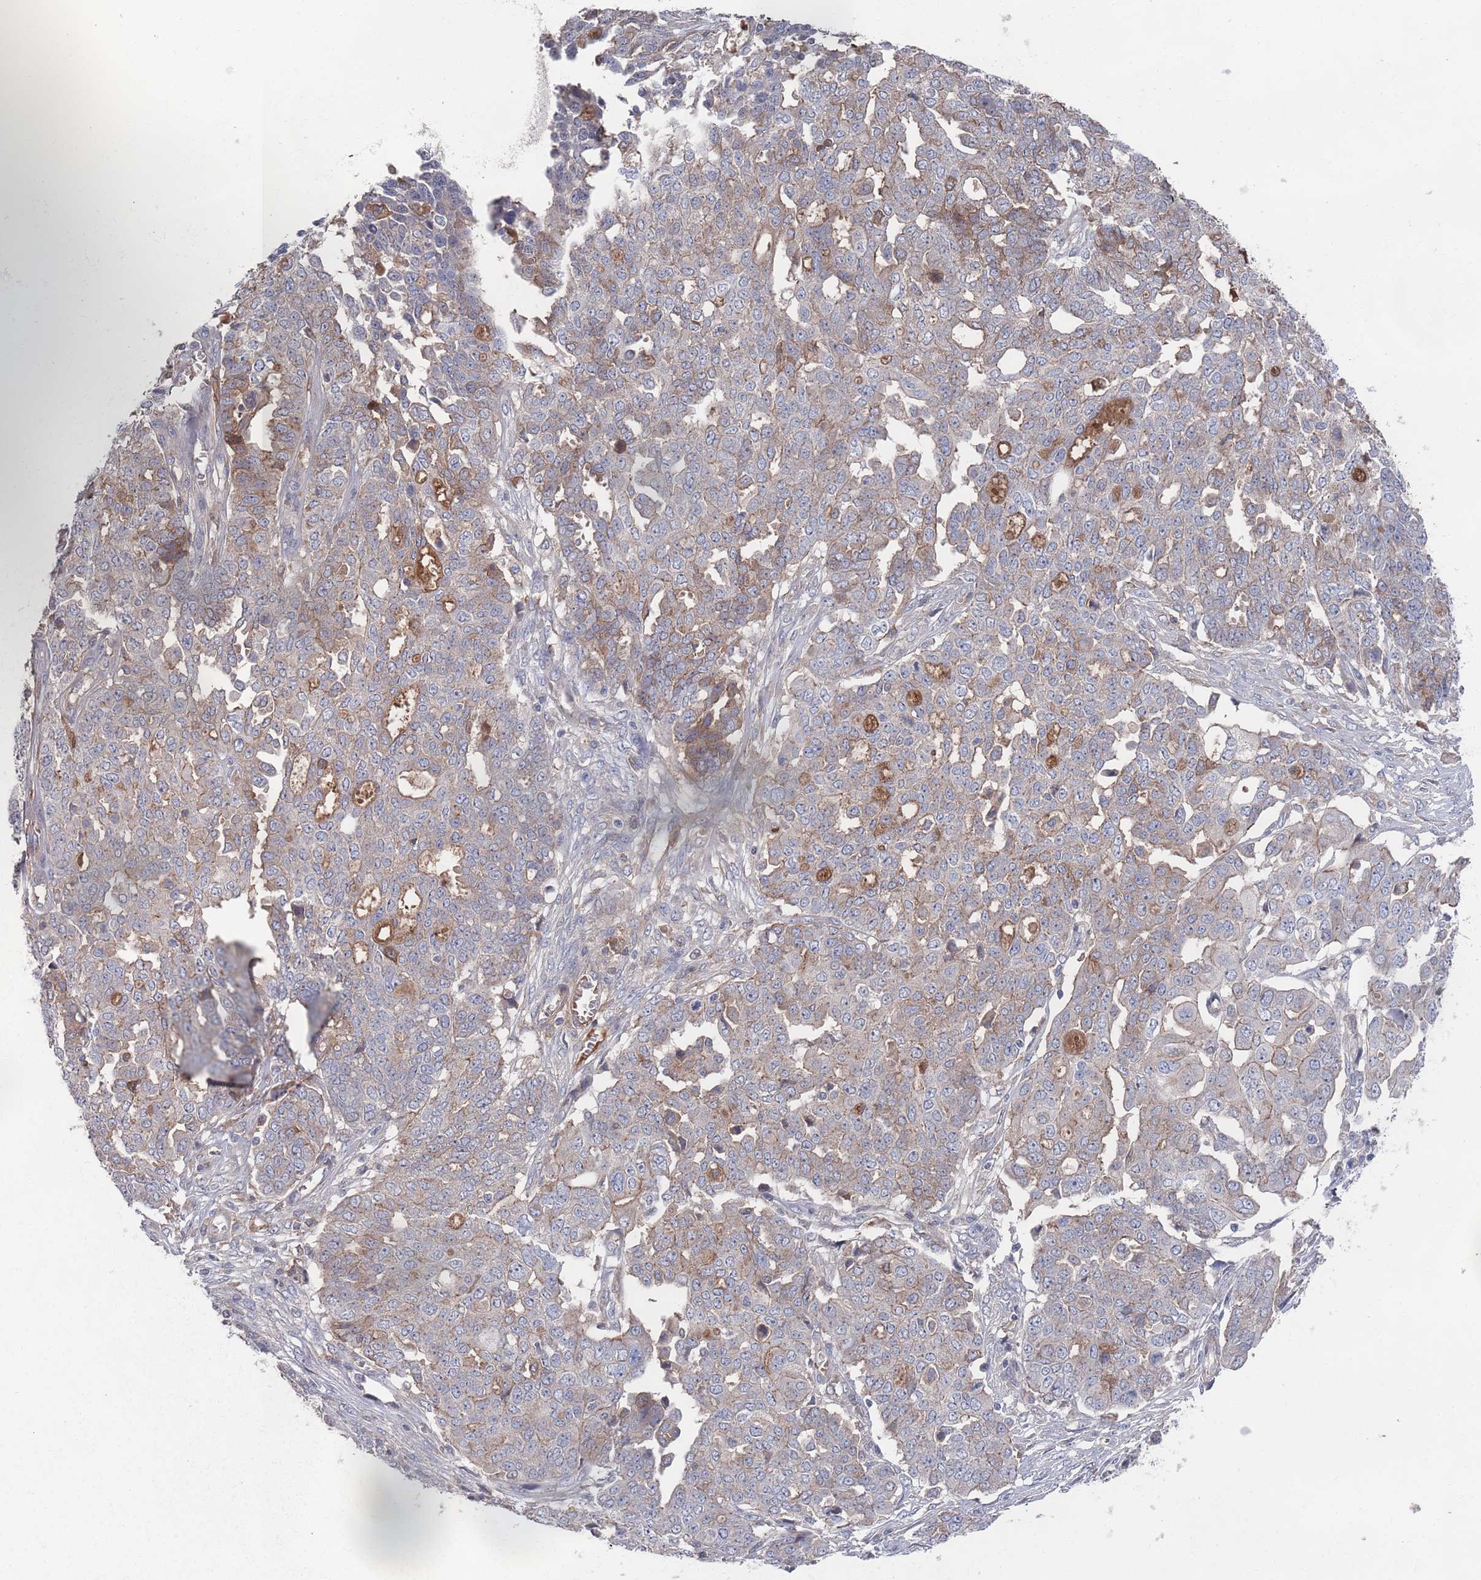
{"staining": {"intensity": "moderate", "quantity": "<25%", "location": "cytoplasmic/membranous"}, "tissue": "ovarian cancer", "cell_type": "Tumor cells", "image_type": "cancer", "snomed": [{"axis": "morphology", "description": "Cystadenocarcinoma, serous, NOS"}, {"axis": "topography", "description": "Soft tissue"}, {"axis": "topography", "description": "Ovary"}], "caption": "Tumor cells show low levels of moderate cytoplasmic/membranous positivity in approximately <25% of cells in human ovarian cancer.", "gene": "PLEKHA4", "patient": {"sex": "female", "age": 57}}